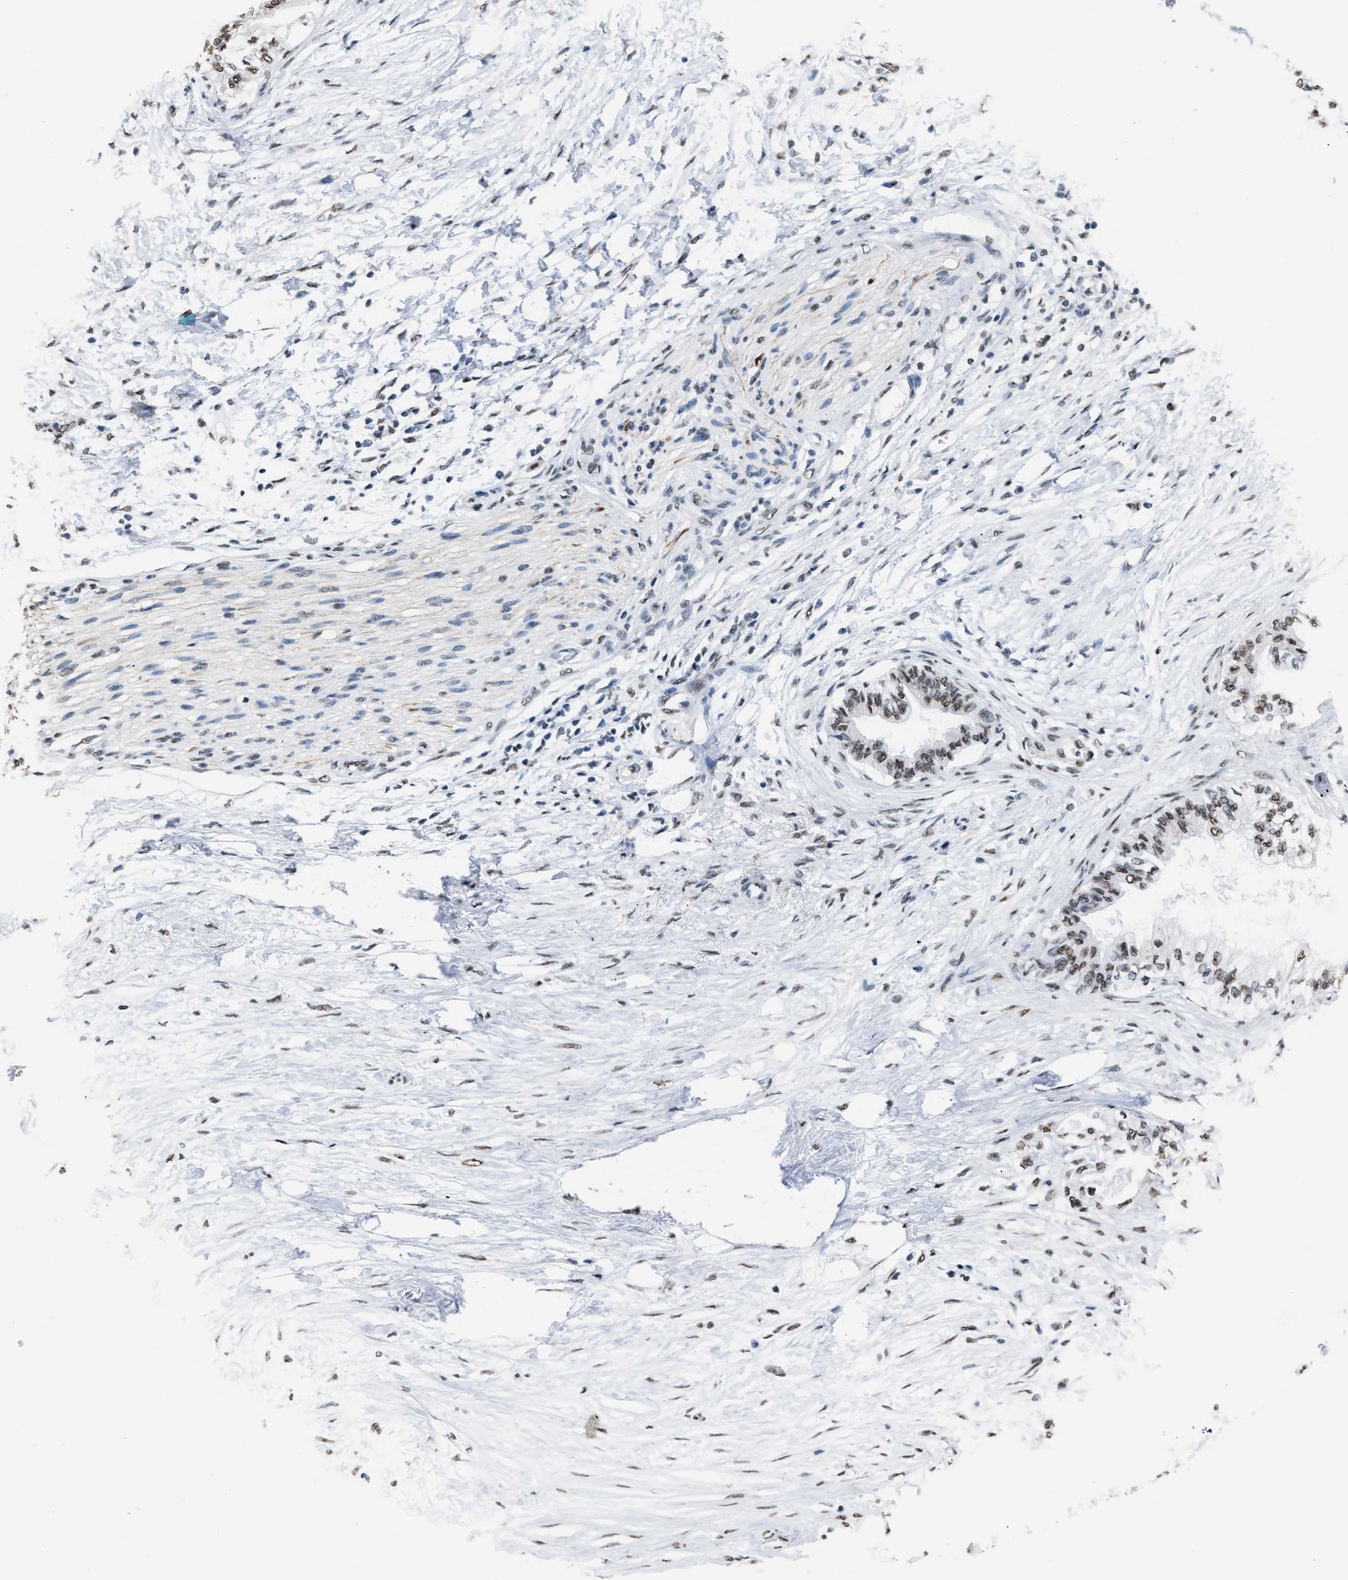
{"staining": {"intensity": "weak", "quantity": ">75%", "location": "nuclear"}, "tissue": "pancreatic cancer", "cell_type": "Tumor cells", "image_type": "cancer", "snomed": [{"axis": "morphology", "description": "Normal tissue, NOS"}, {"axis": "morphology", "description": "Adenocarcinoma, NOS"}, {"axis": "topography", "description": "Pancreas"}, {"axis": "topography", "description": "Duodenum"}], "caption": "This photomicrograph exhibits adenocarcinoma (pancreatic) stained with immunohistochemistry (IHC) to label a protein in brown. The nuclear of tumor cells show weak positivity for the protein. Nuclei are counter-stained blue.", "gene": "CCAR2", "patient": {"sex": "female", "age": 60}}